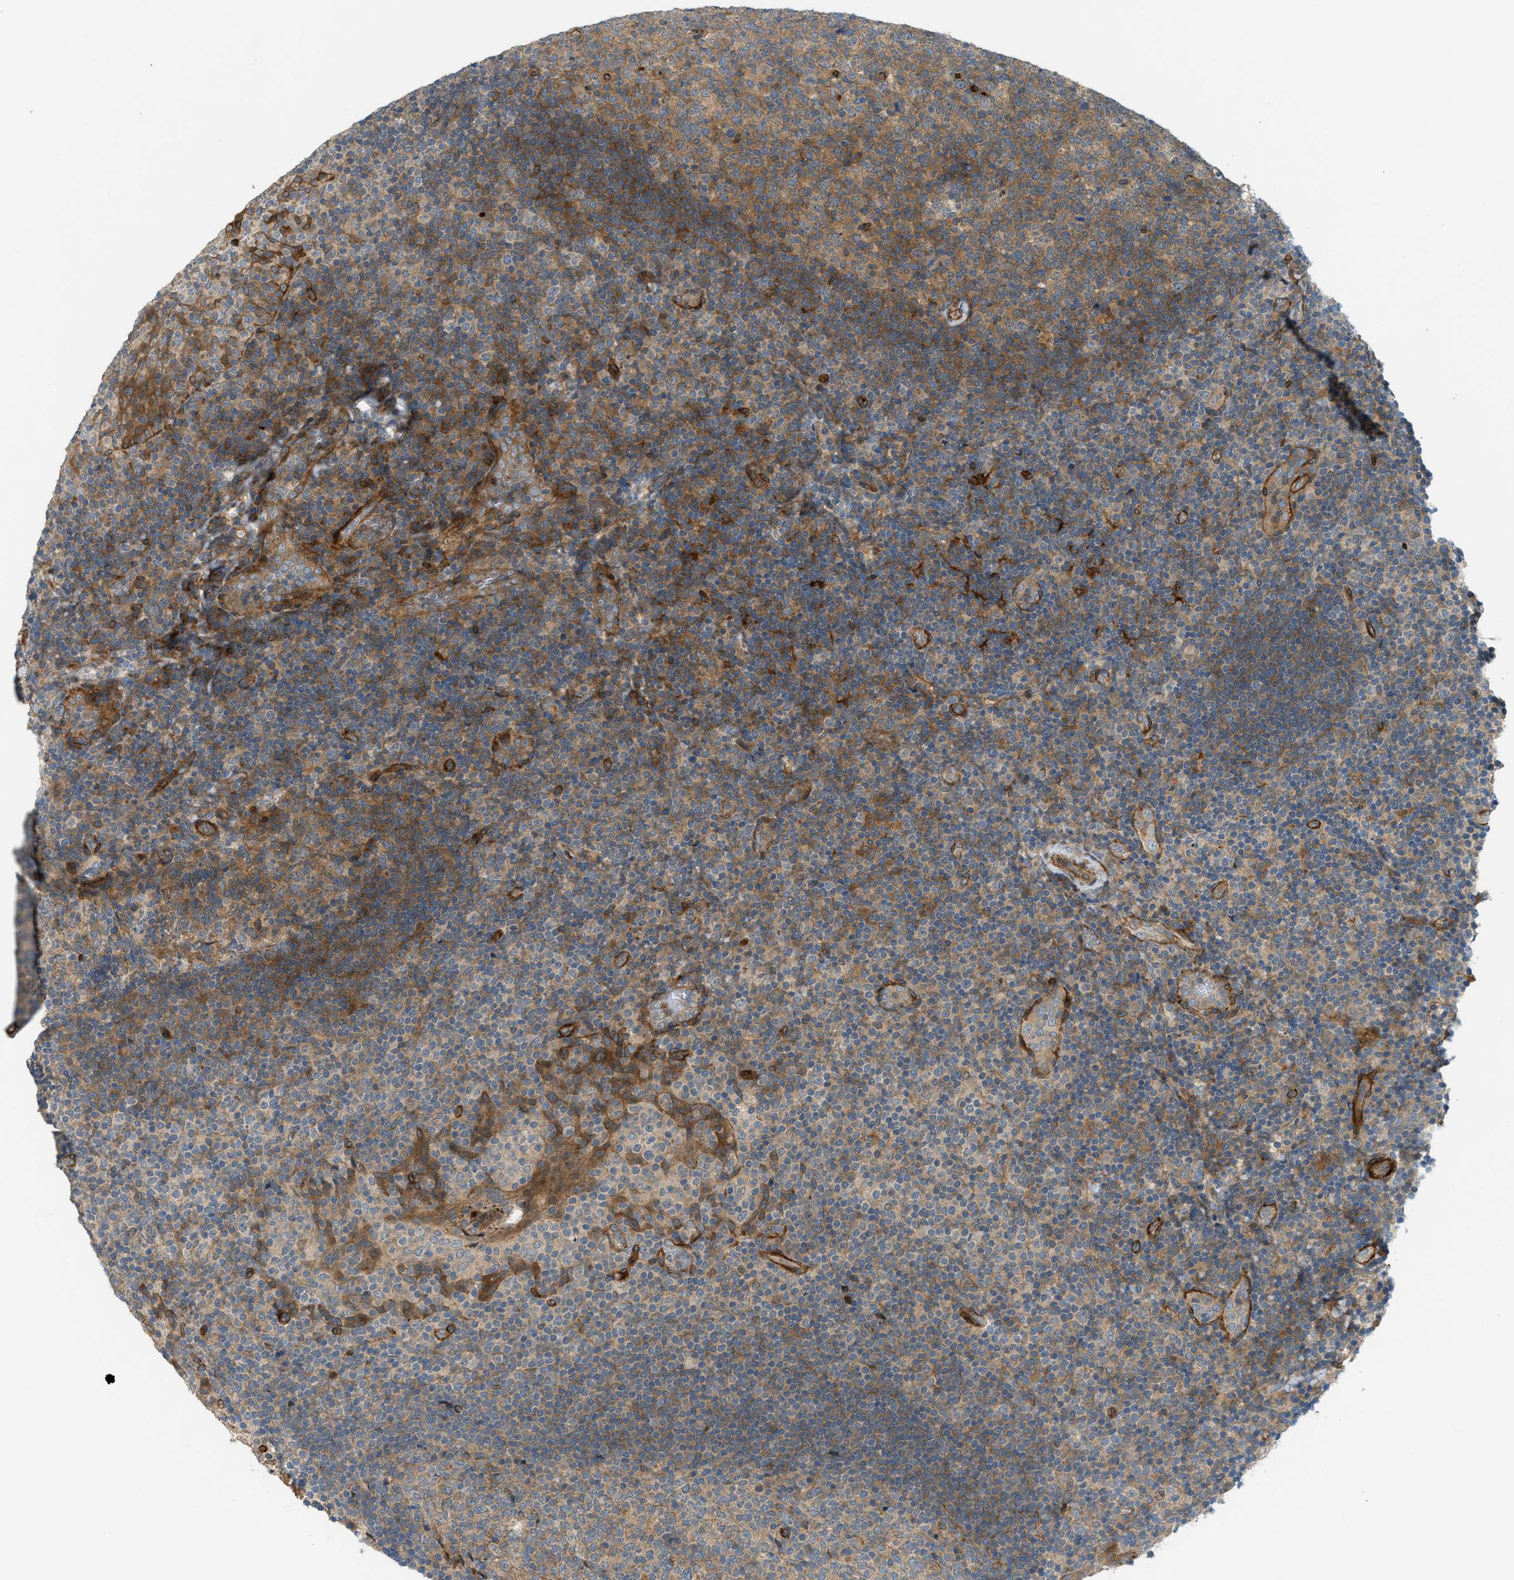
{"staining": {"intensity": "moderate", "quantity": "<25%", "location": "cytoplasmic/membranous"}, "tissue": "tonsil", "cell_type": "Germinal center cells", "image_type": "normal", "snomed": [{"axis": "morphology", "description": "Normal tissue, NOS"}, {"axis": "topography", "description": "Tonsil"}], "caption": "Germinal center cells display low levels of moderate cytoplasmic/membranous staining in approximately <25% of cells in unremarkable human tonsil. (Stains: DAB in brown, nuclei in blue, Microscopy: brightfield microscopy at high magnification).", "gene": "EDNRA", "patient": {"sex": "male", "age": 17}}